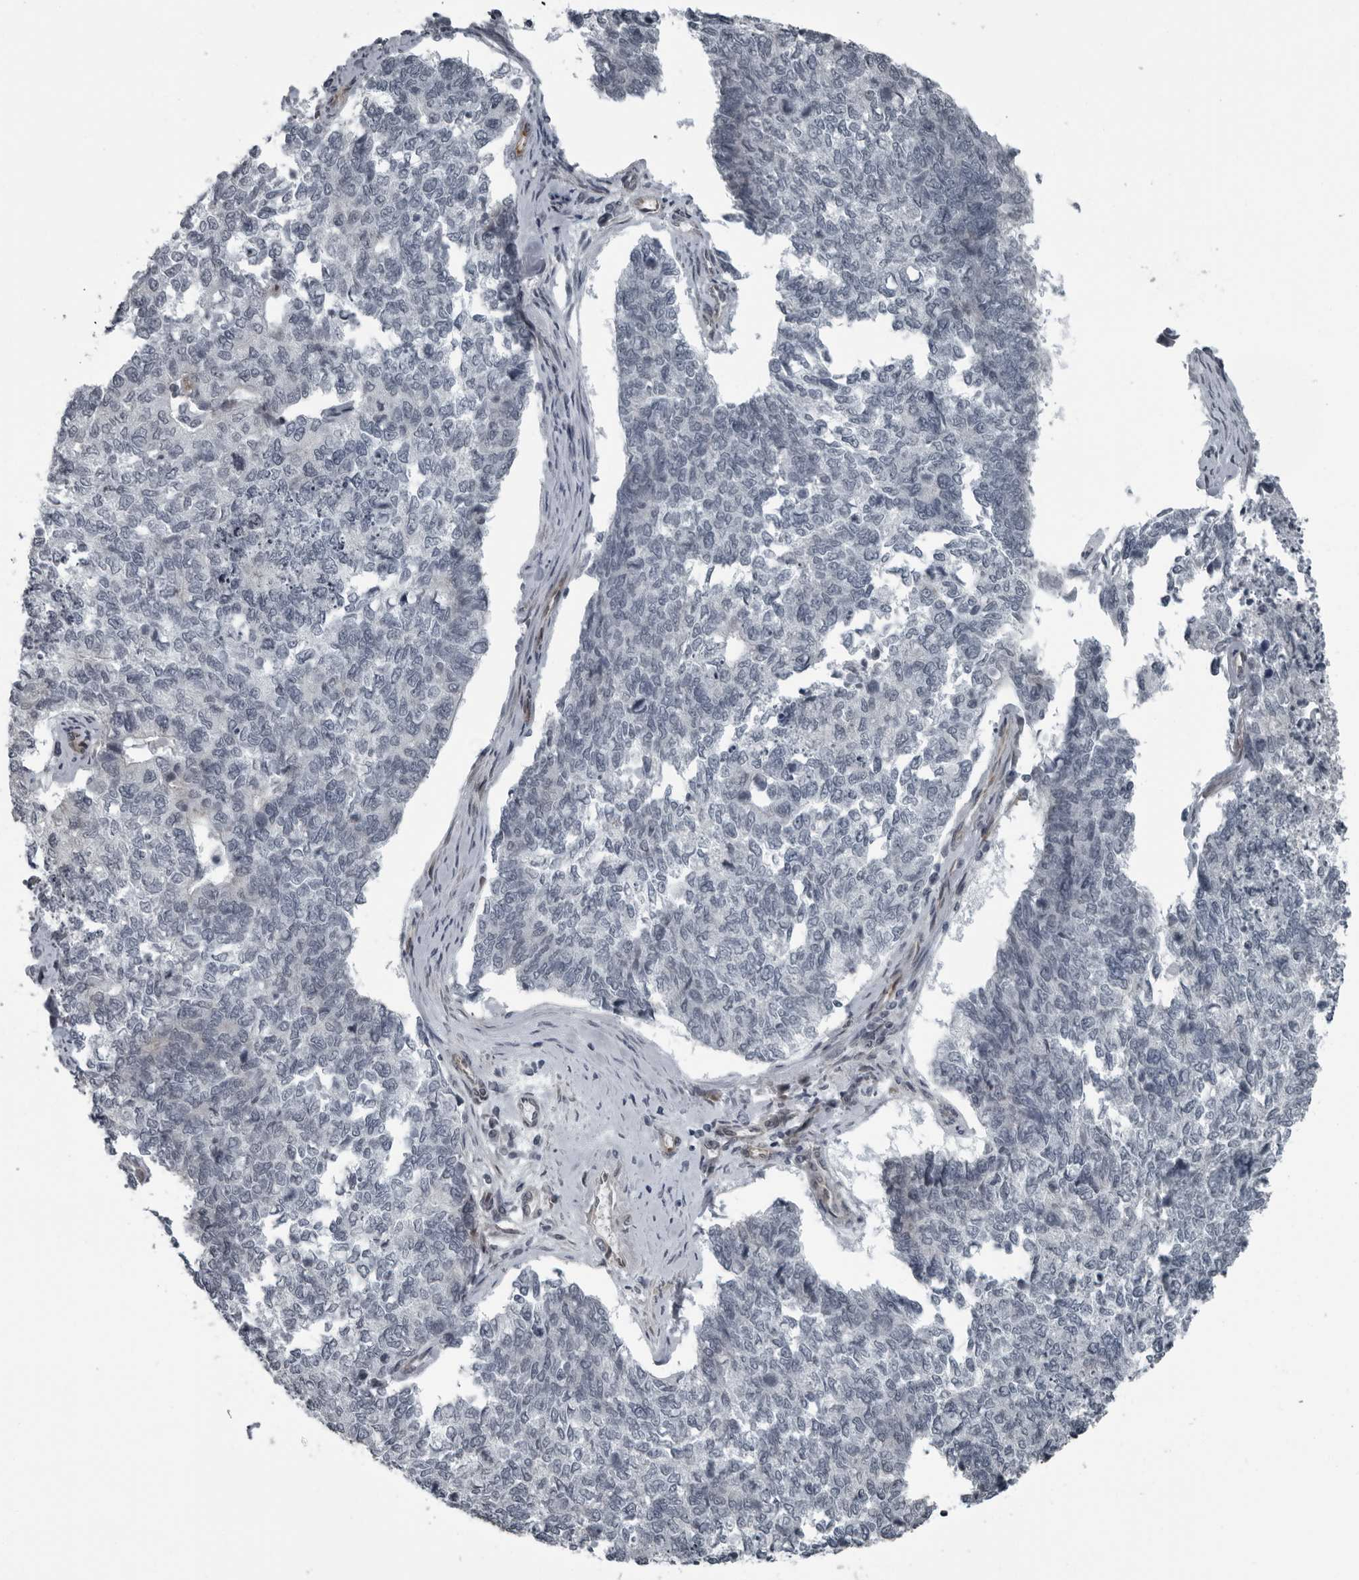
{"staining": {"intensity": "negative", "quantity": "none", "location": "none"}, "tissue": "cervical cancer", "cell_type": "Tumor cells", "image_type": "cancer", "snomed": [{"axis": "morphology", "description": "Squamous cell carcinoma, NOS"}, {"axis": "topography", "description": "Cervix"}], "caption": "A micrograph of squamous cell carcinoma (cervical) stained for a protein exhibits no brown staining in tumor cells. The staining was performed using DAB (3,3'-diaminobenzidine) to visualize the protein expression in brown, while the nuclei were stained in blue with hematoxylin (Magnification: 20x).", "gene": "FAM102B", "patient": {"sex": "female", "age": 63}}